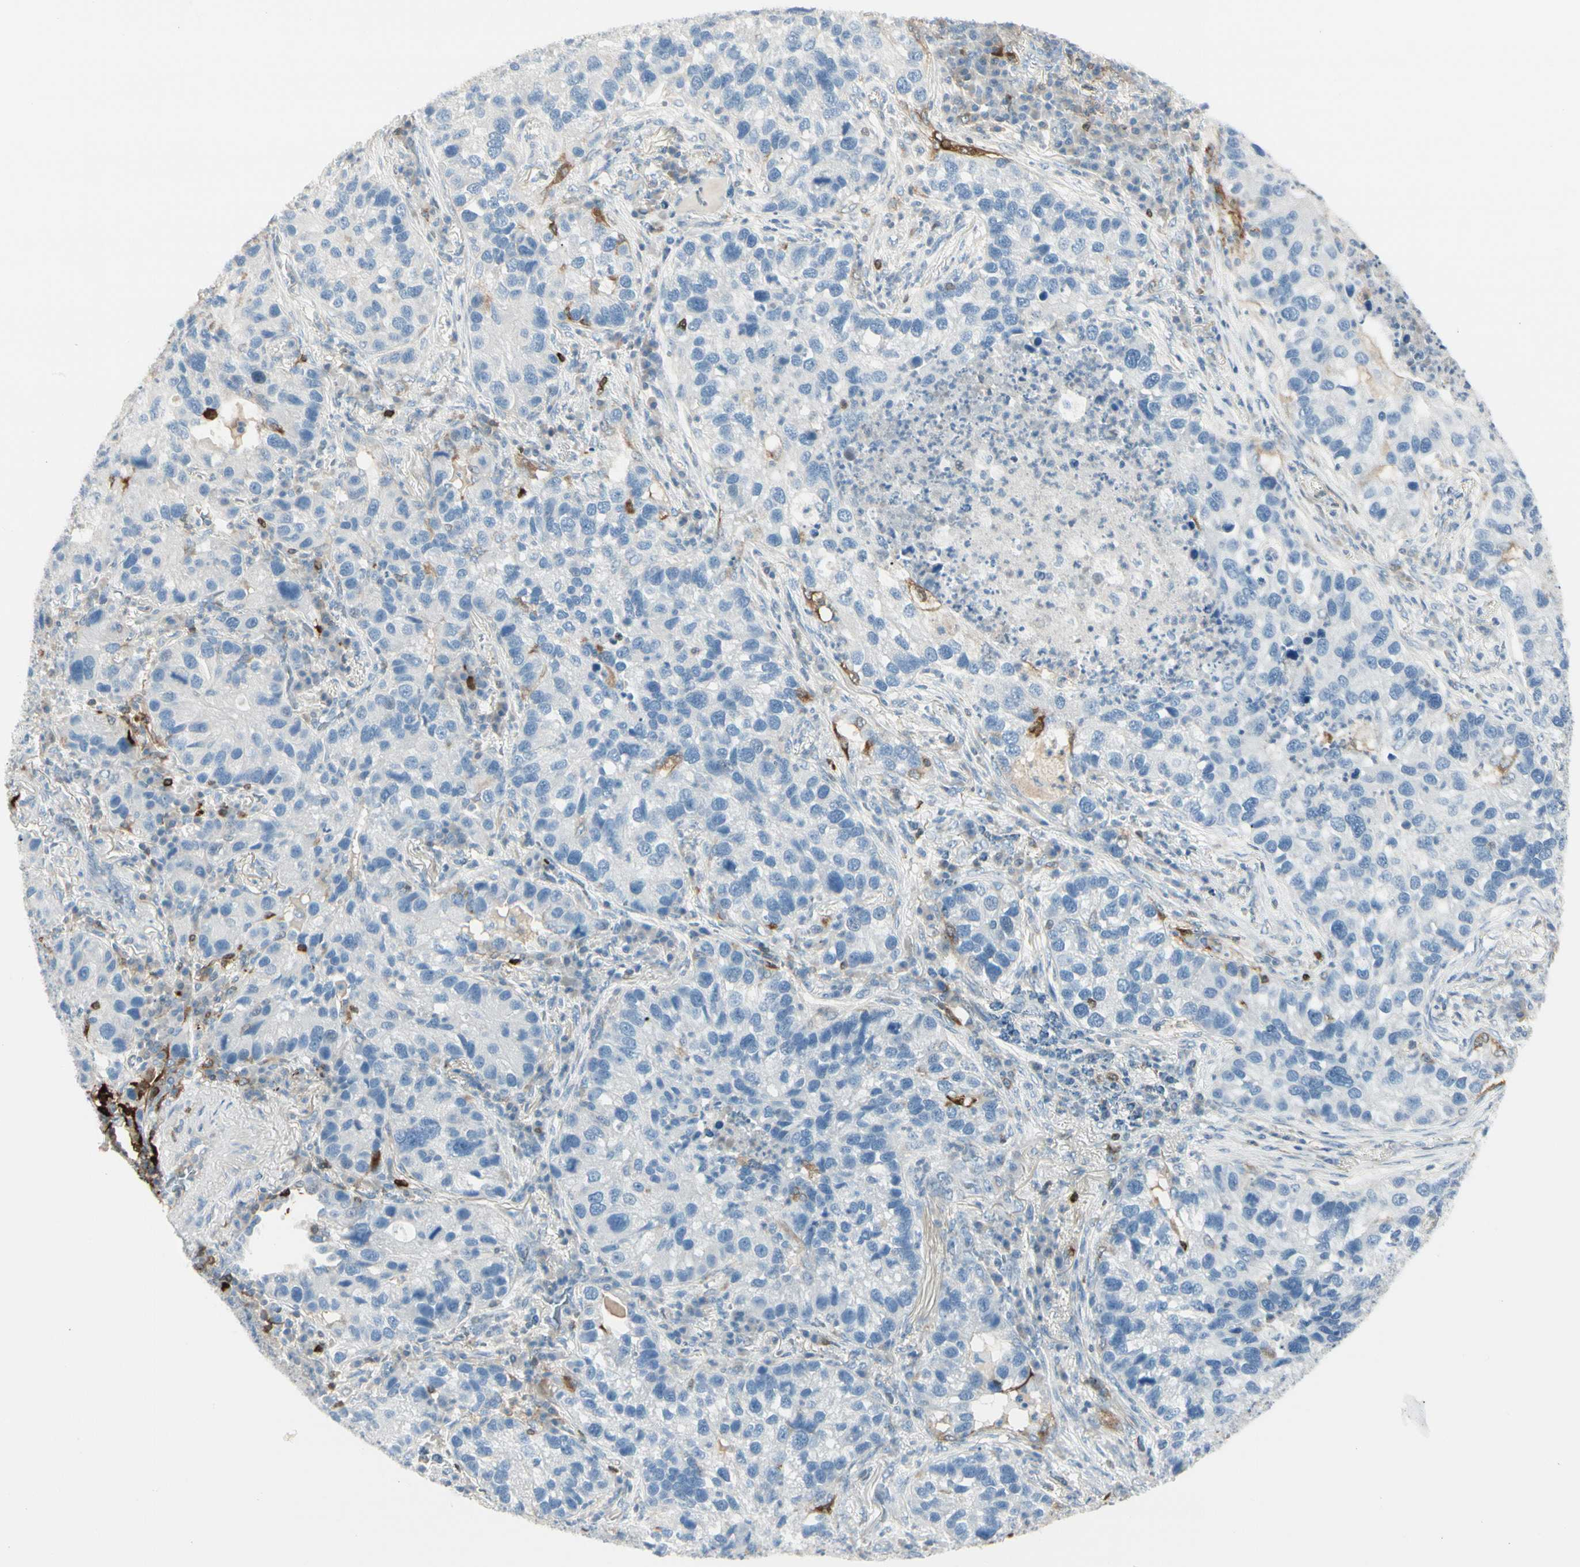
{"staining": {"intensity": "negative", "quantity": "none", "location": "none"}, "tissue": "lung cancer", "cell_type": "Tumor cells", "image_type": "cancer", "snomed": [{"axis": "morphology", "description": "Normal tissue, NOS"}, {"axis": "morphology", "description": "Adenocarcinoma, NOS"}, {"axis": "topography", "description": "Bronchus"}, {"axis": "topography", "description": "Lung"}], "caption": "DAB immunohistochemical staining of lung cancer (adenocarcinoma) reveals no significant staining in tumor cells. (DAB (3,3'-diaminobenzidine) immunohistochemistry visualized using brightfield microscopy, high magnification).", "gene": "TRAF1", "patient": {"sex": "male", "age": 54}}